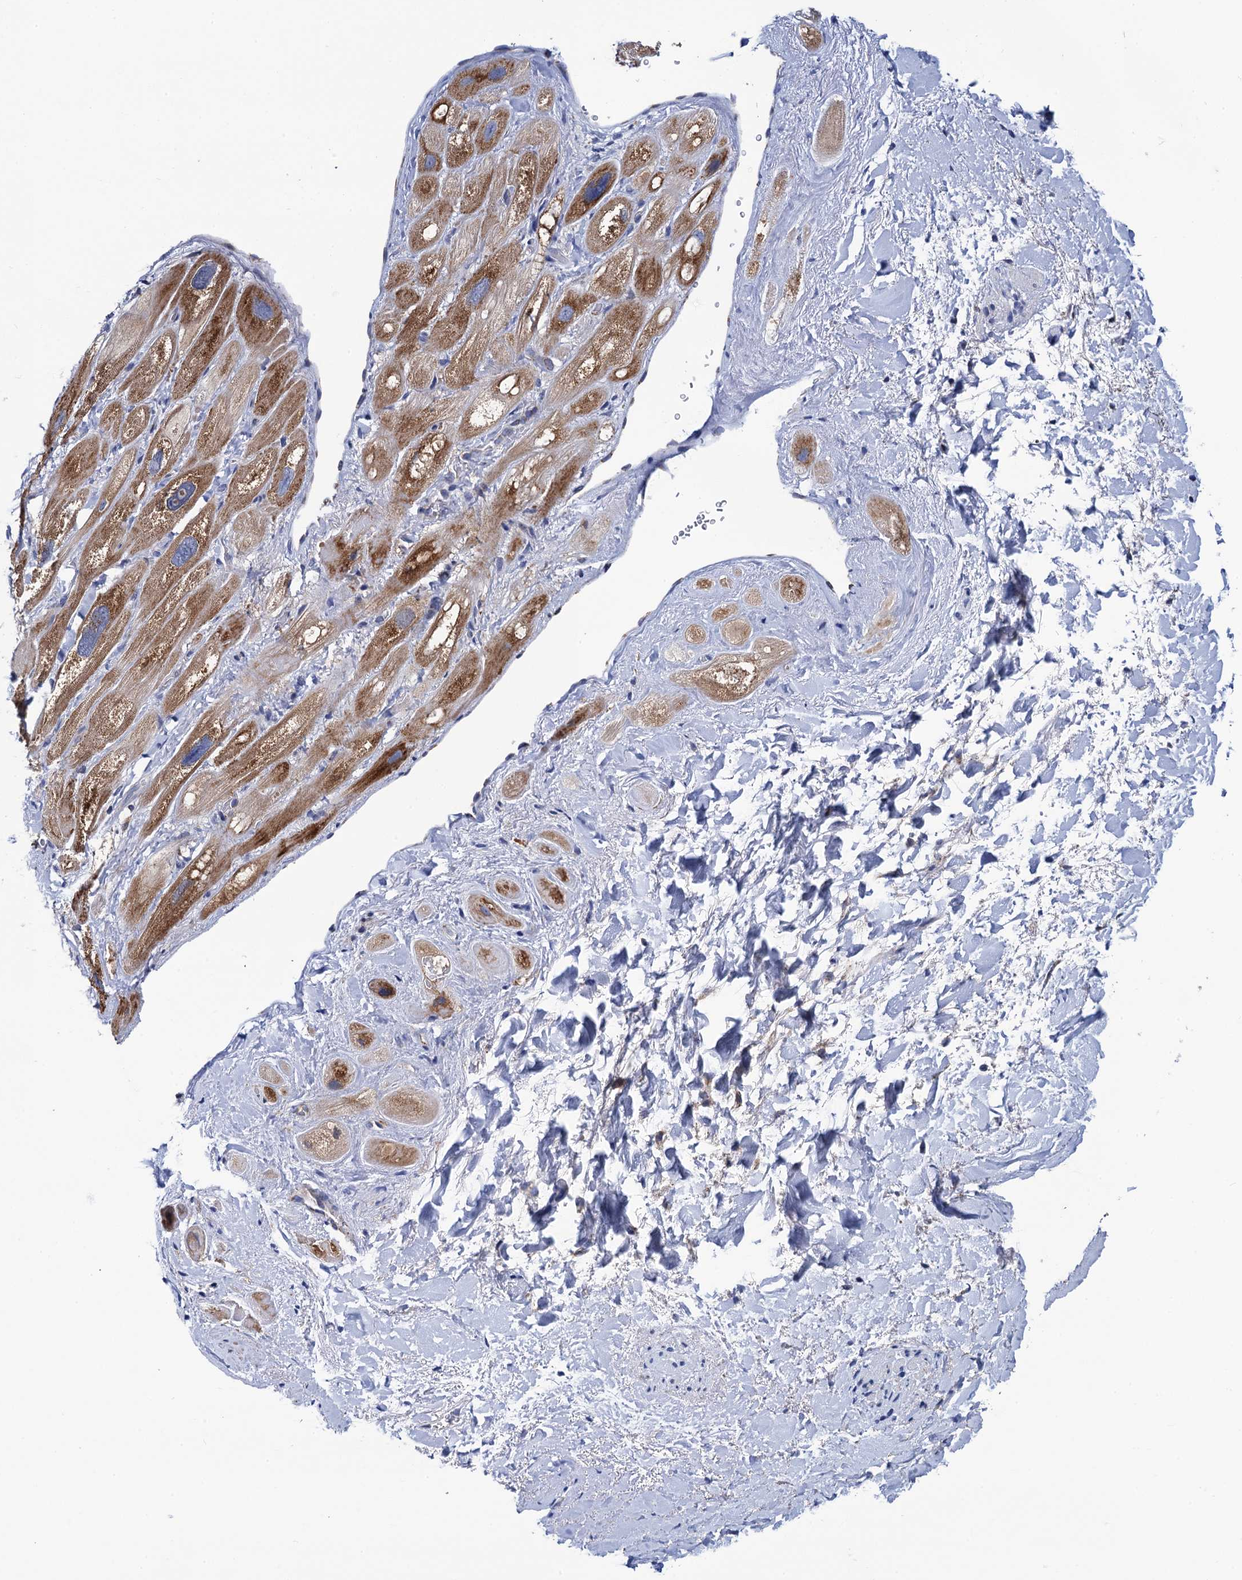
{"staining": {"intensity": "moderate", "quantity": "<25%", "location": "cytoplasmic/membranous"}, "tissue": "heart muscle", "cell_type": "Cardiomyocytes", "image_type": "normal", "snomed": [{"axis": "morphology", "description": "Normal tissue, NOS"}, {"axis": "topography", "description": "Heart"}], "caption": "Normal heart muscle displays moderate cytoplasmic/membranous expression in about <25% of cardiomyocytes (DAB (3,3'-diaminobenzidine) IHC, brown staining for protein, blue staining for nuclei)..", "gene": "PTCD3", "patient": {"sex": "male", "age": 49}}